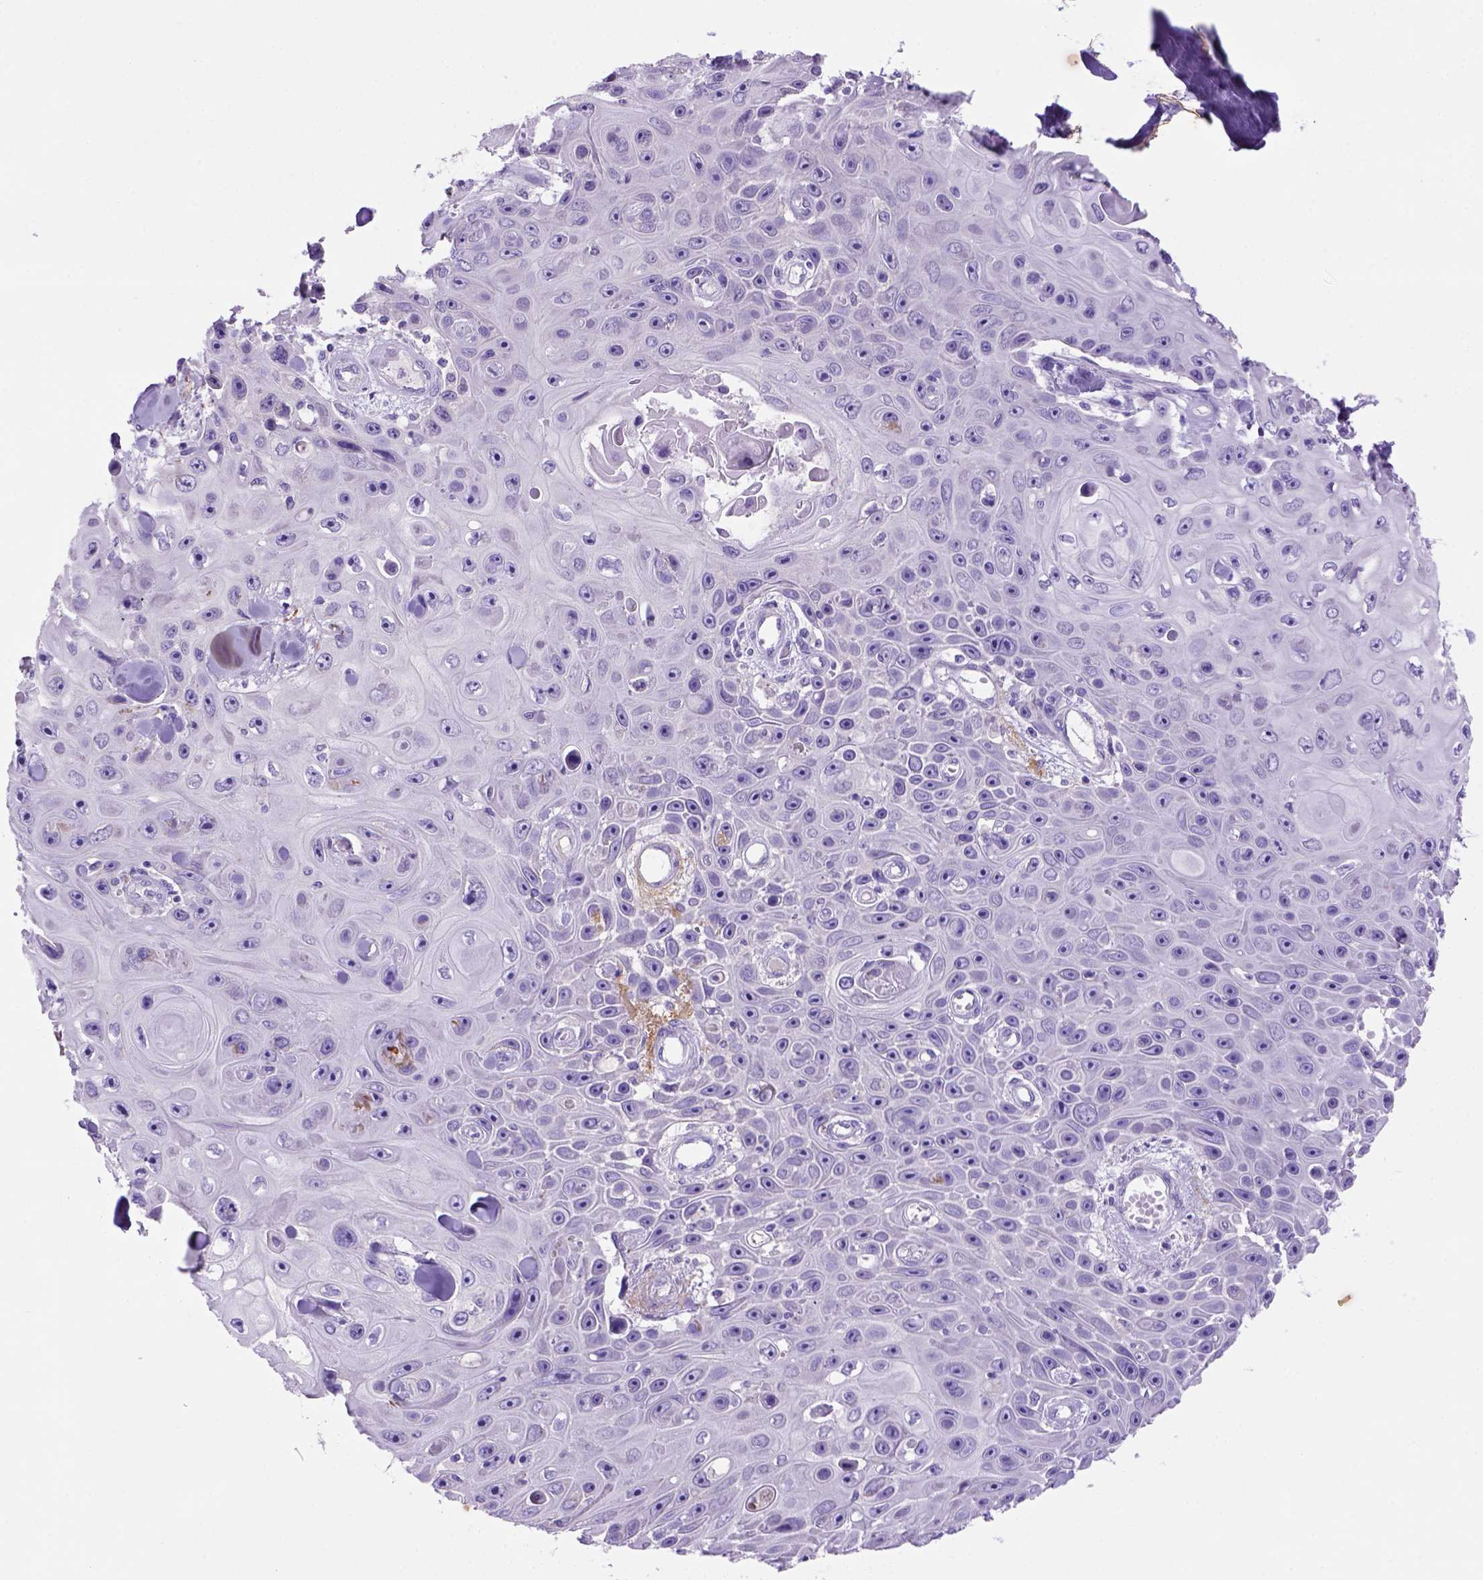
{"staining": {"intensity": "negative", "quantity": "none", "location": "none"}, "tissue": "skin cancer", "cell_type": "Tumor cells", "image_type": "cancer", "snomed": [{"axis": "morphology", "description": "Squamous cell carcinoma, NOS"}, {"axis": "topography", "description": "Skin"}], "caption": "IHC micrograph of neoplastic tissue: human skin cancer stained with DAB displays no significant protein staining in tumor cells. (DAB (3,3'-diaminobenzidine) immunohistochemistry with hematoxylin counter stain).", "gene": "SIRPD", "patient": {"sex": "male", "age": 82}}